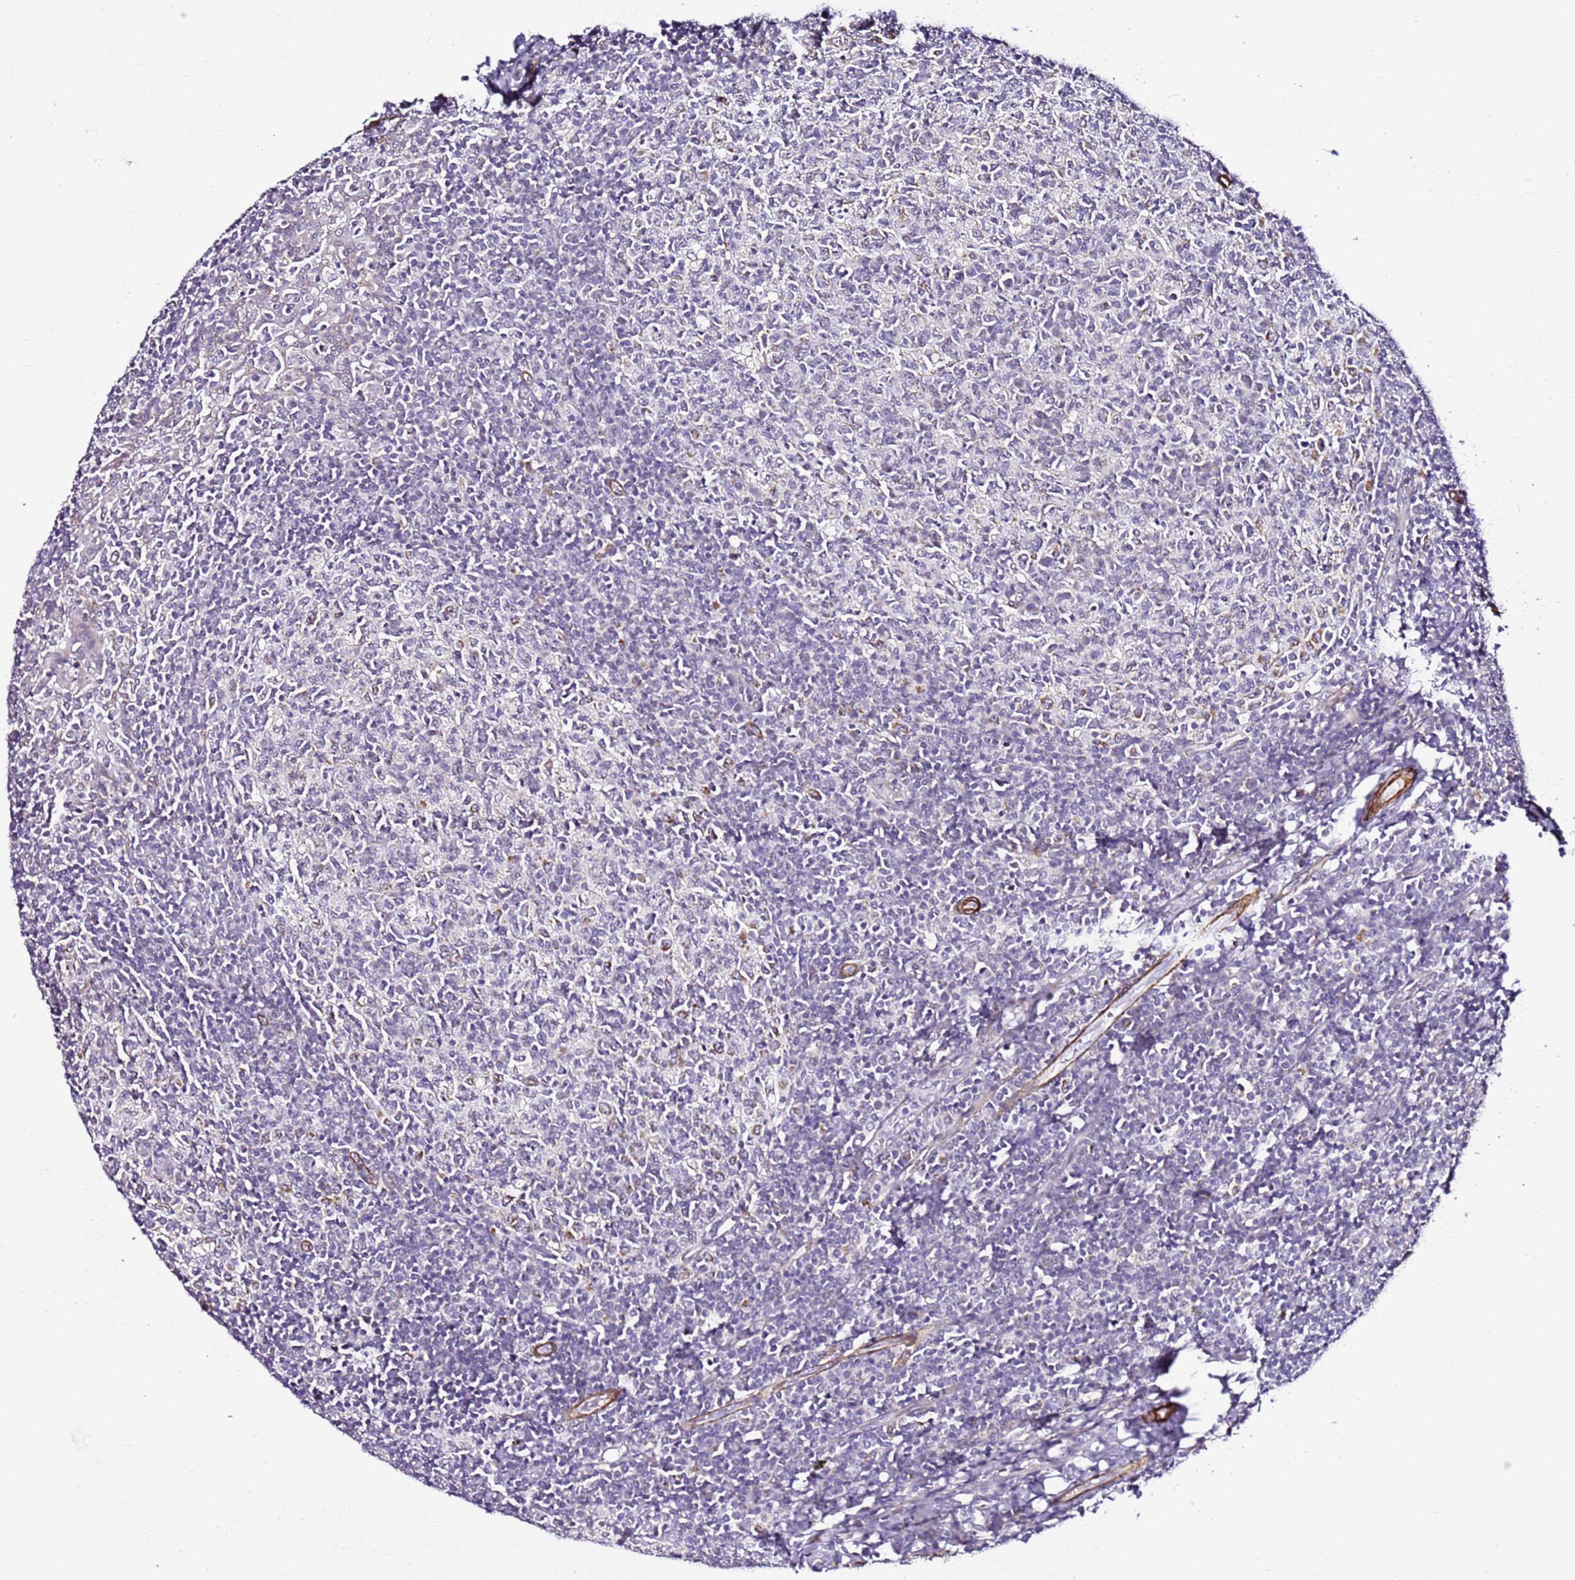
{"staining": {"intensity": "negative", "quantity": "none", "location": "none"}, "tissue": "tonsil", "cell_type": "Germinal center cells", "image_type": "normal", "snomed": [{"axis": "morphology", "description": "Normal tissue, NOS"}, {"axis": "topography", "description": "Tonsil"}], "caption": "Tonsil was stained to show a protein in brown. There is no significant expression in germinal center cells. (DAB (3,3'-diaminobenzidine) immunohistochemistry (IHC) visualized using brightfield microscopy, high magnification).", "gene": "SMIM4", "patient": {"sex": "female", "age": 19}}